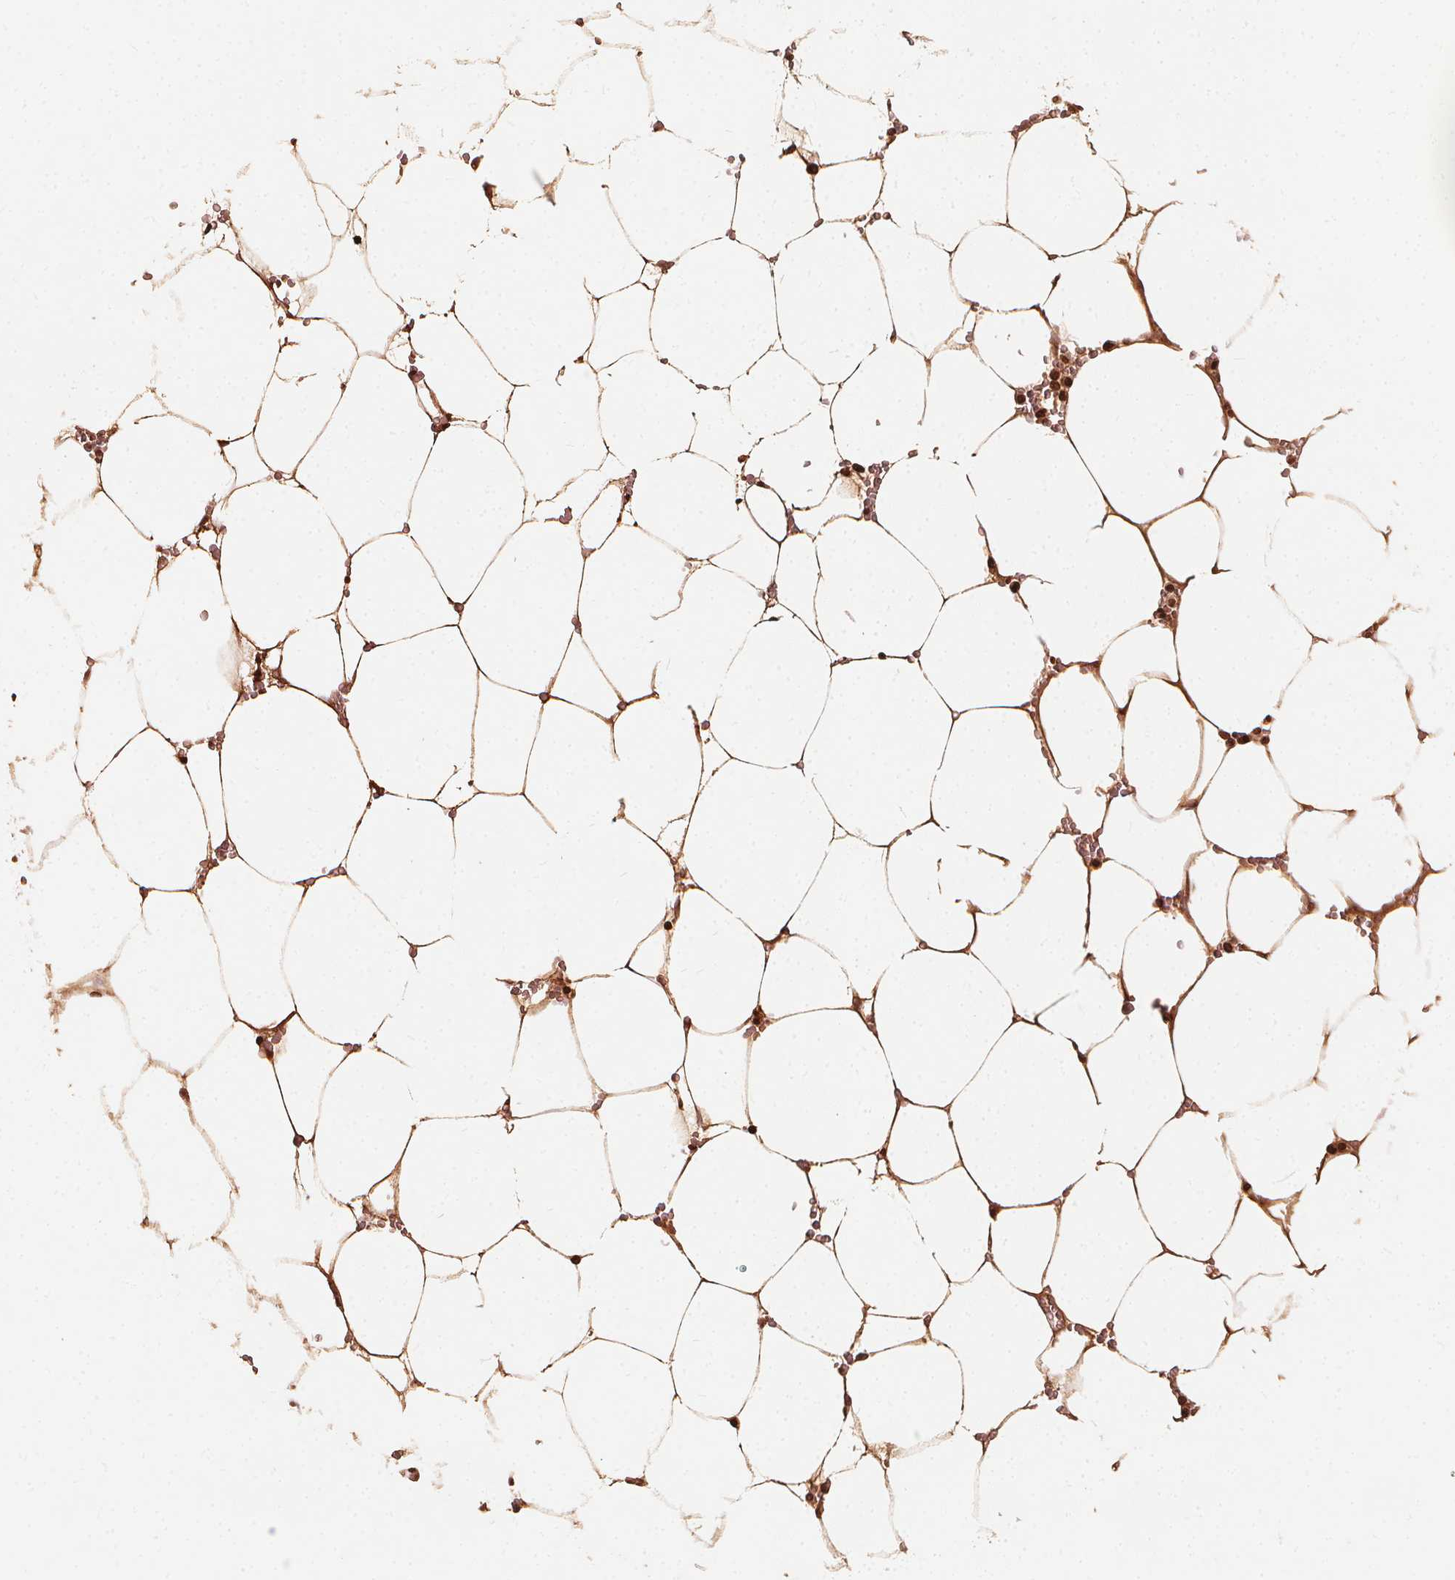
{"staining": {"intensity": "strong", "quantity": ">75%", "location": "nuclear"}, "tissue": "bone marrow", "cell_type": "Hematopoietic cells", "image_type": "normal", "snomed": [{"axis": "morphology", "description": "Normal tissue, NOS"}, {"axis": "topography", "description": "Bone marrow"}], "caption": "Approximately >75% of hematopoietic cells in unremarkable bone marrow exhibit strong nuclear protein positivity as visualized by brown immunohistochemical staining.", "gene": "H3C14", "patient": {"sex": "female", "age": 52}}